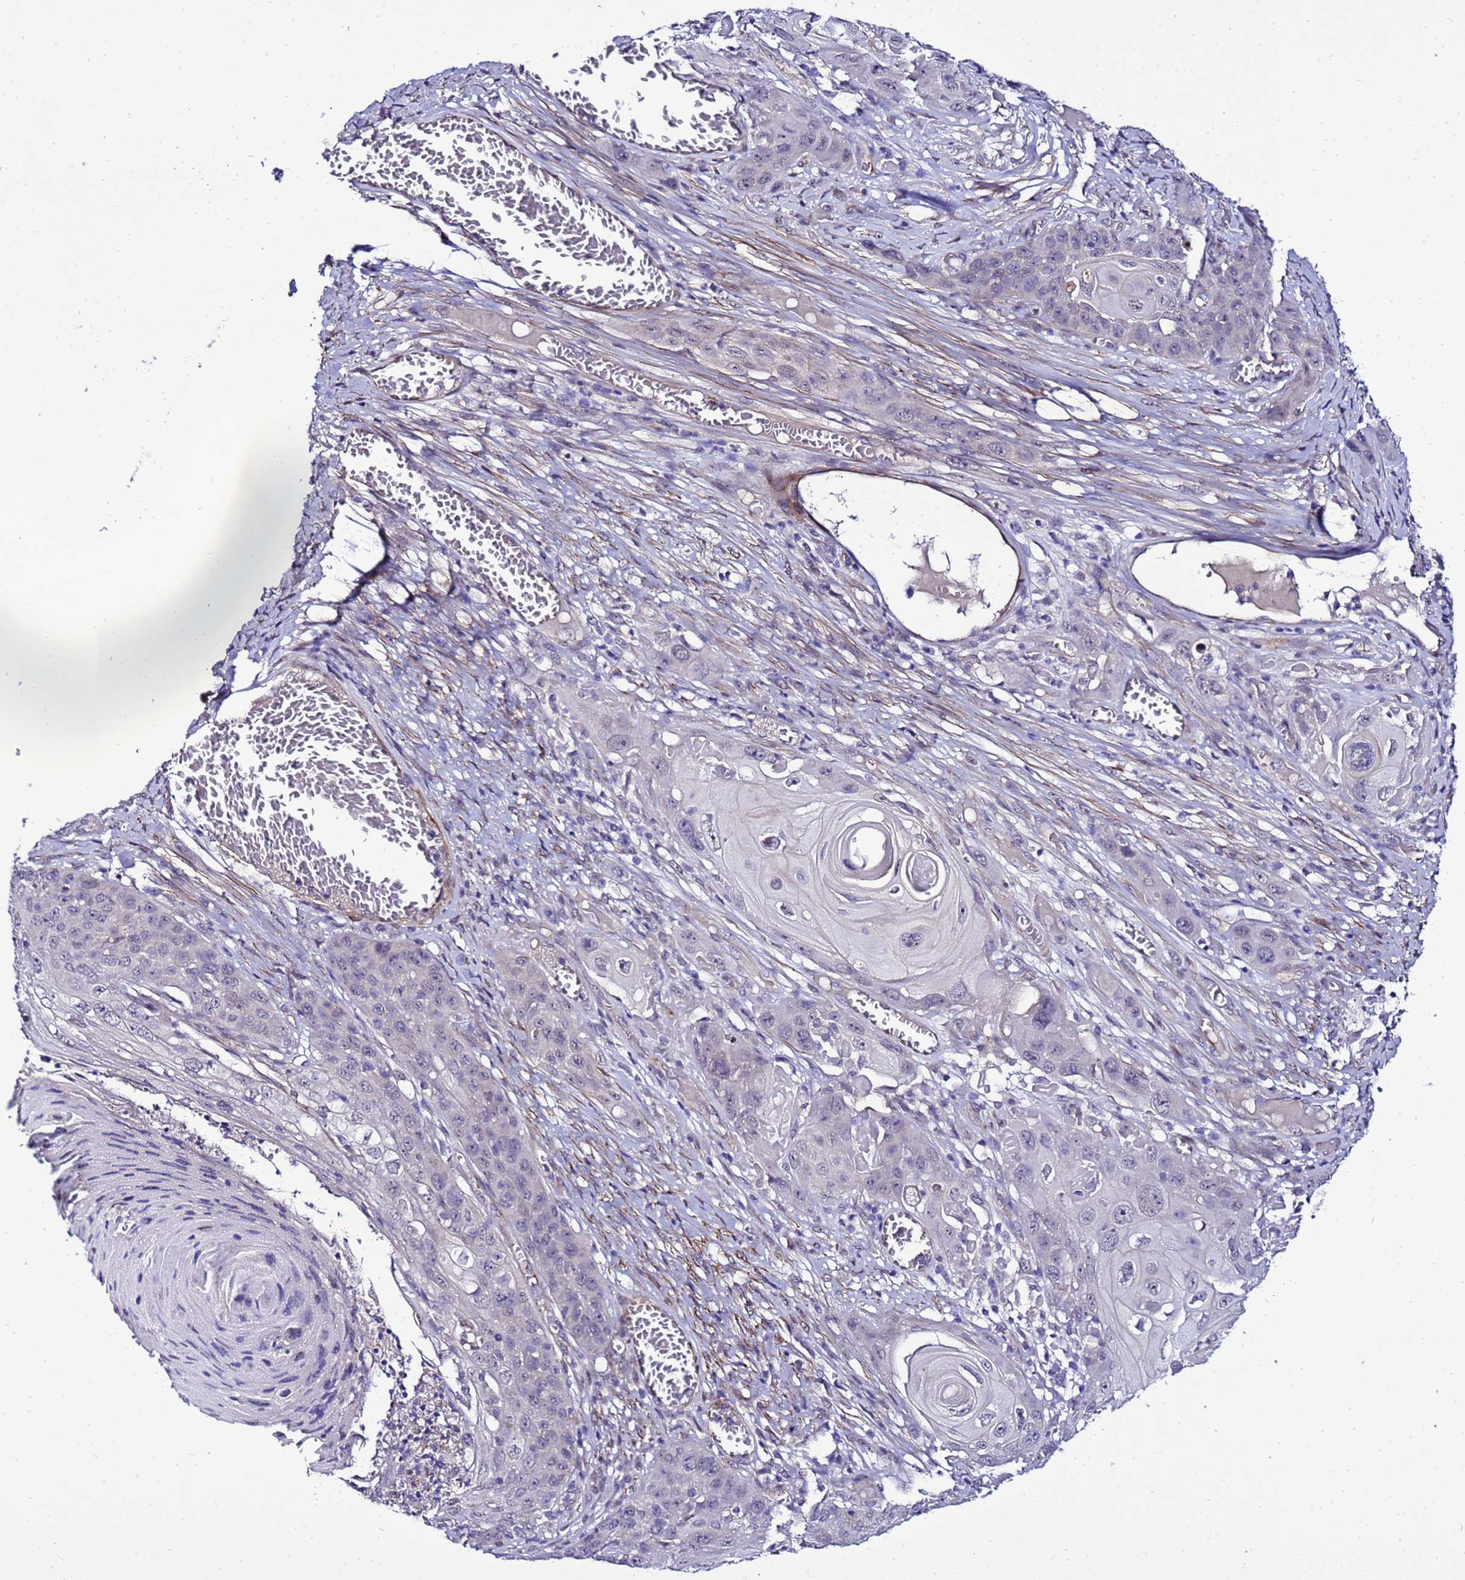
{"staining": {"intensity": "negative", "quantity": "none", "location": "none"}, "tissue": "skin cancer", "cell_type": "Tumor cells", "image_type": "cancer", "snomed": [{"axis": "morphology", "description": "Squamous cell carcinoma, NOS"}, {"axis": "topography", "description": "Skin"}], "caption": "The immunohistochemistry photomicrograph has no significant expression in tumor cells of skin squamous cell carcinoma tissue.", "gene": "GZF1", "patient": {"sex": "male", "age": 55}}